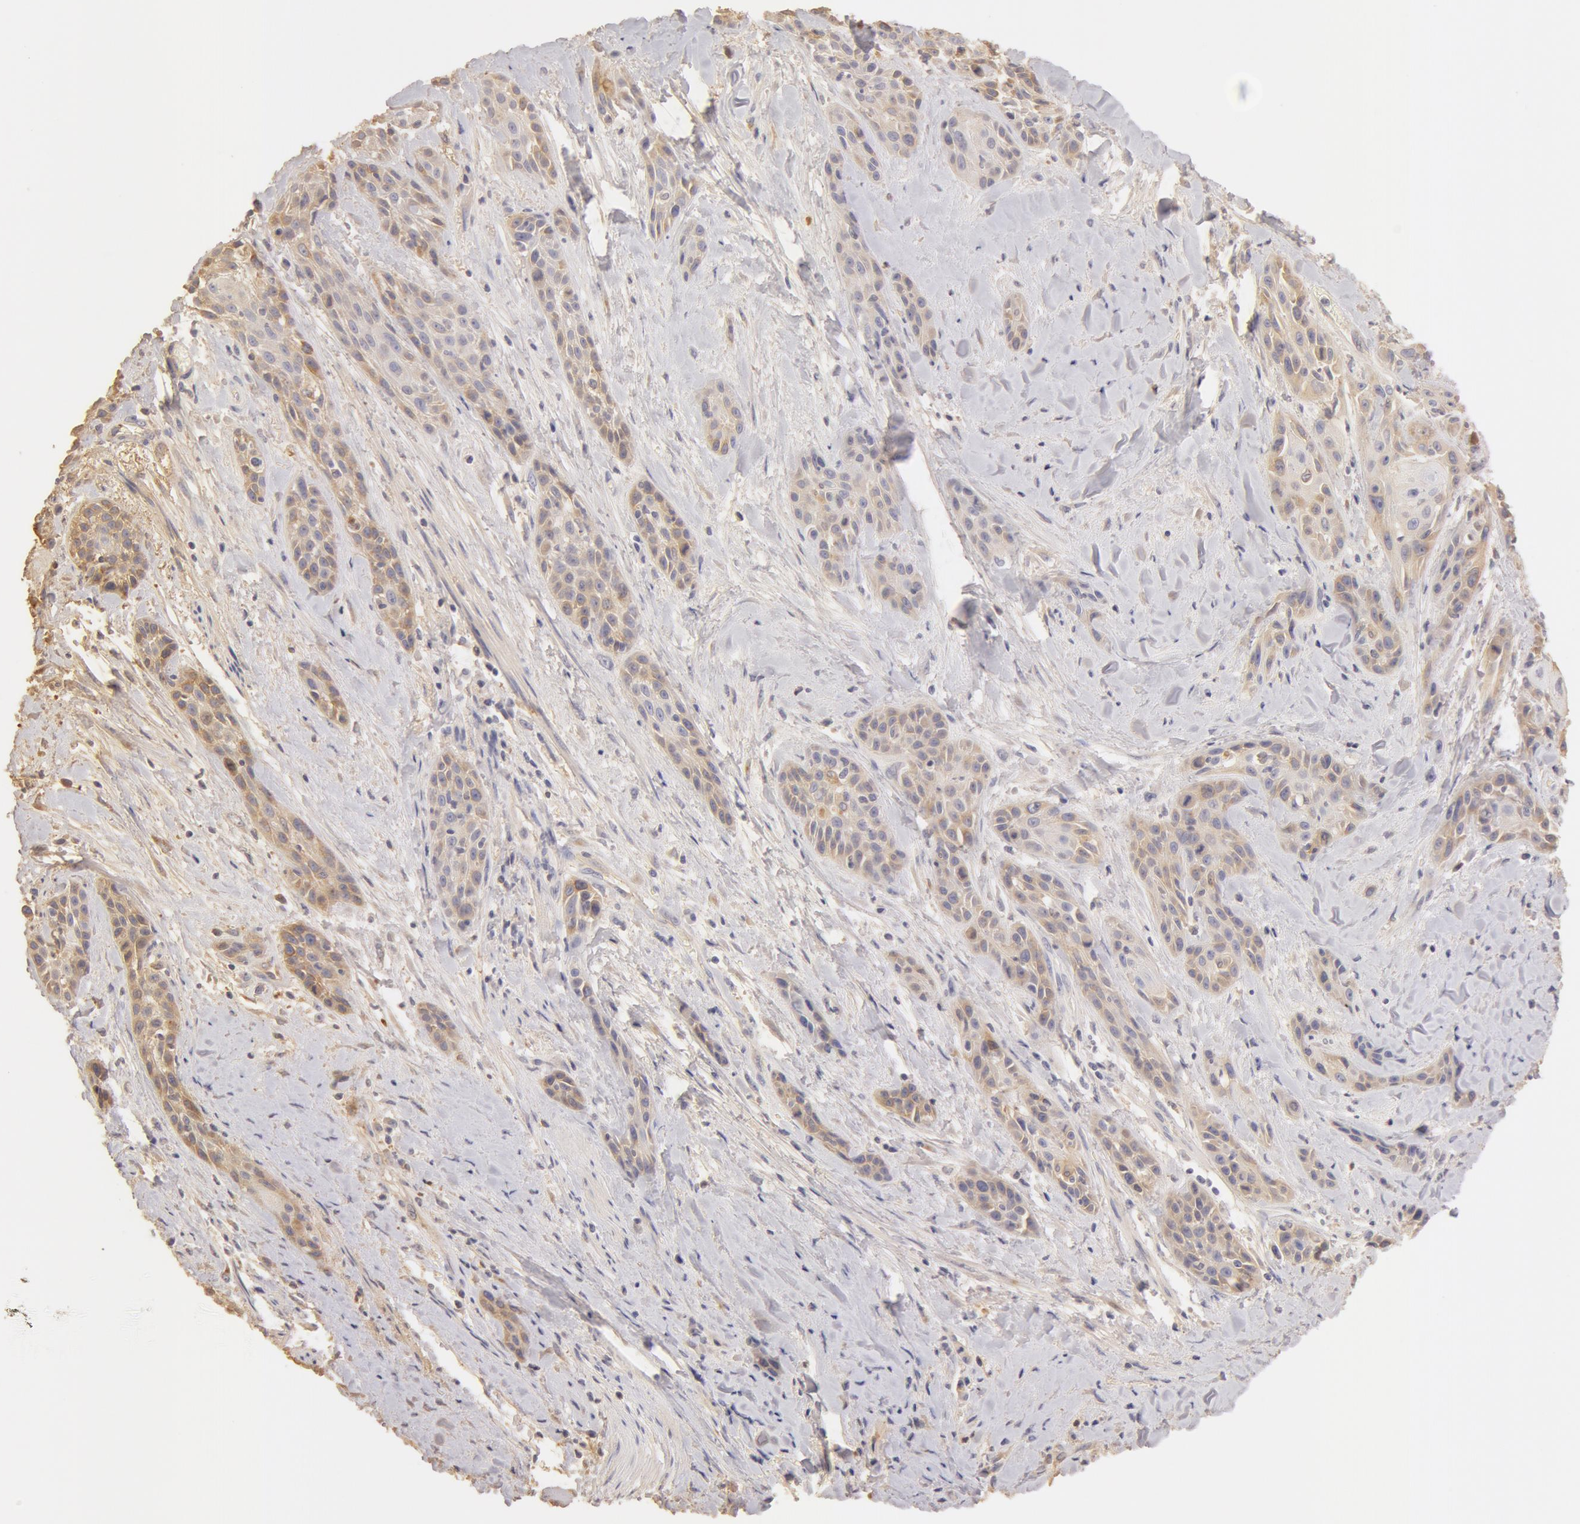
{"staining": {"intensity": "weak", "quantity": ">75%", "location": "cytoplasmic/membranous"}, "tissue": "skin cancer", "cell_type": "Tumor cells", "image_type": "cancer", "snomed": [{"axis": "morphology", "description": "Squamous cell carcinoma, NOS"}, {"axis": "topography", "description": "Skin"}, {"axis": "topography", "description": "Anal"}], "caption": "Weak cytoplasmic/membranous staining for a protein is seen in approximately >75% of tumor cells of squamous cell carcinoma (skin) using immunohistochemistry.", "gene": "TF", "patient": {"sex": "male", "age": 64}}